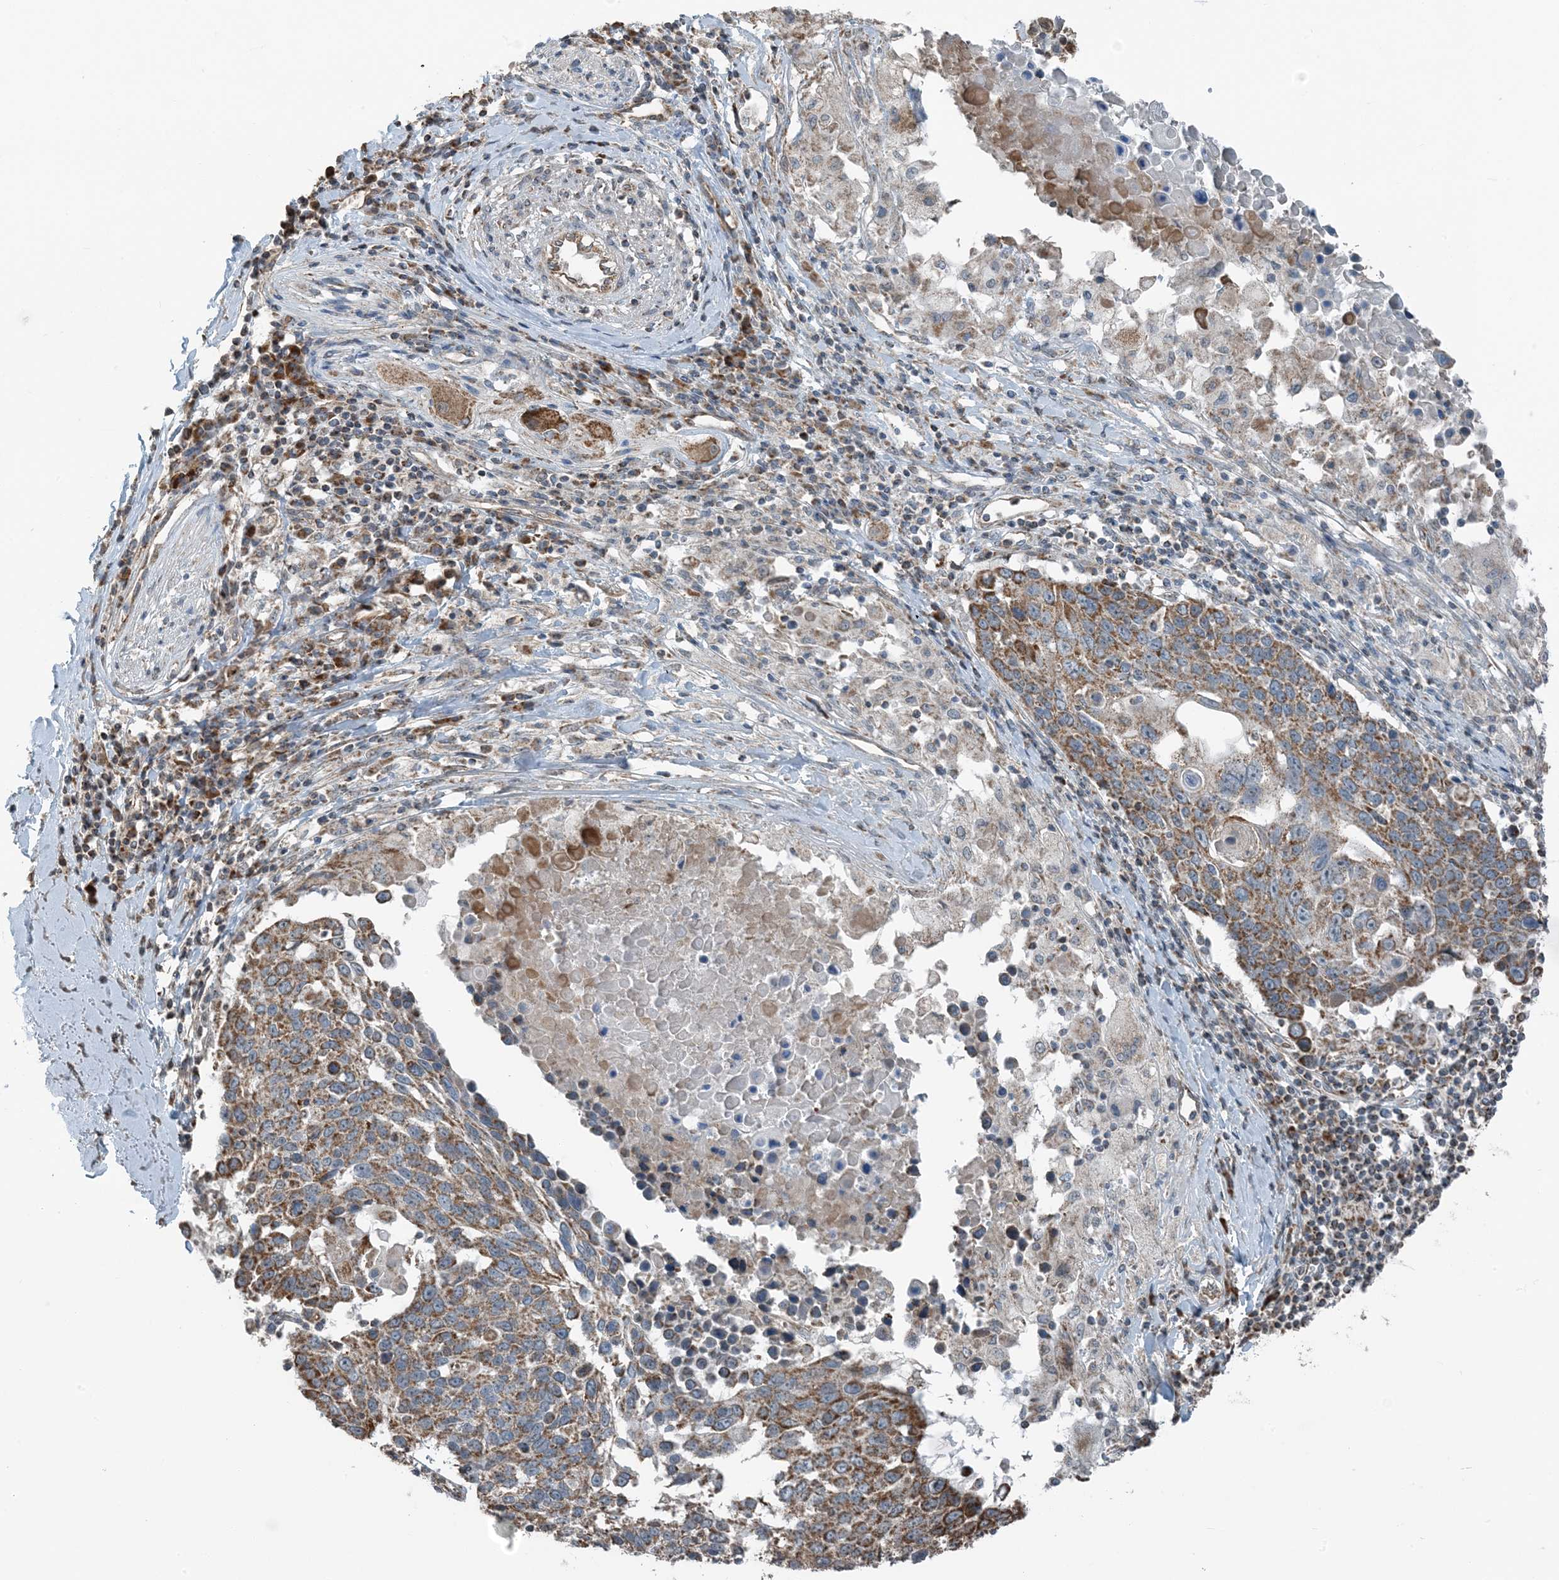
{"staining": {"intensity": "moderate", "quantity": ">75%", "location": "cytoplasmic/membranous"}, "tissue": "lung cancer", "cell_type": "Tumor cells", "image_type": "cancer", "snomed": [{"axis": "morphology", "description": "Squamous cell carcinoma, NOS"}, {"axis": "topography", "description": "Lung"}], "caption": "IHC micrograph of neoplastic tissue: human lung cancer (squamous cell carcinoma) stained using IHC demonstrates medium levels of moderate protein expression localized specifically in the cytoplasmic/membranous of tumor cells, appearing as a cytoplasmic/membranous brown color.", "gene": "PILRB", "patient": {"sex": "male", "age": 66}}